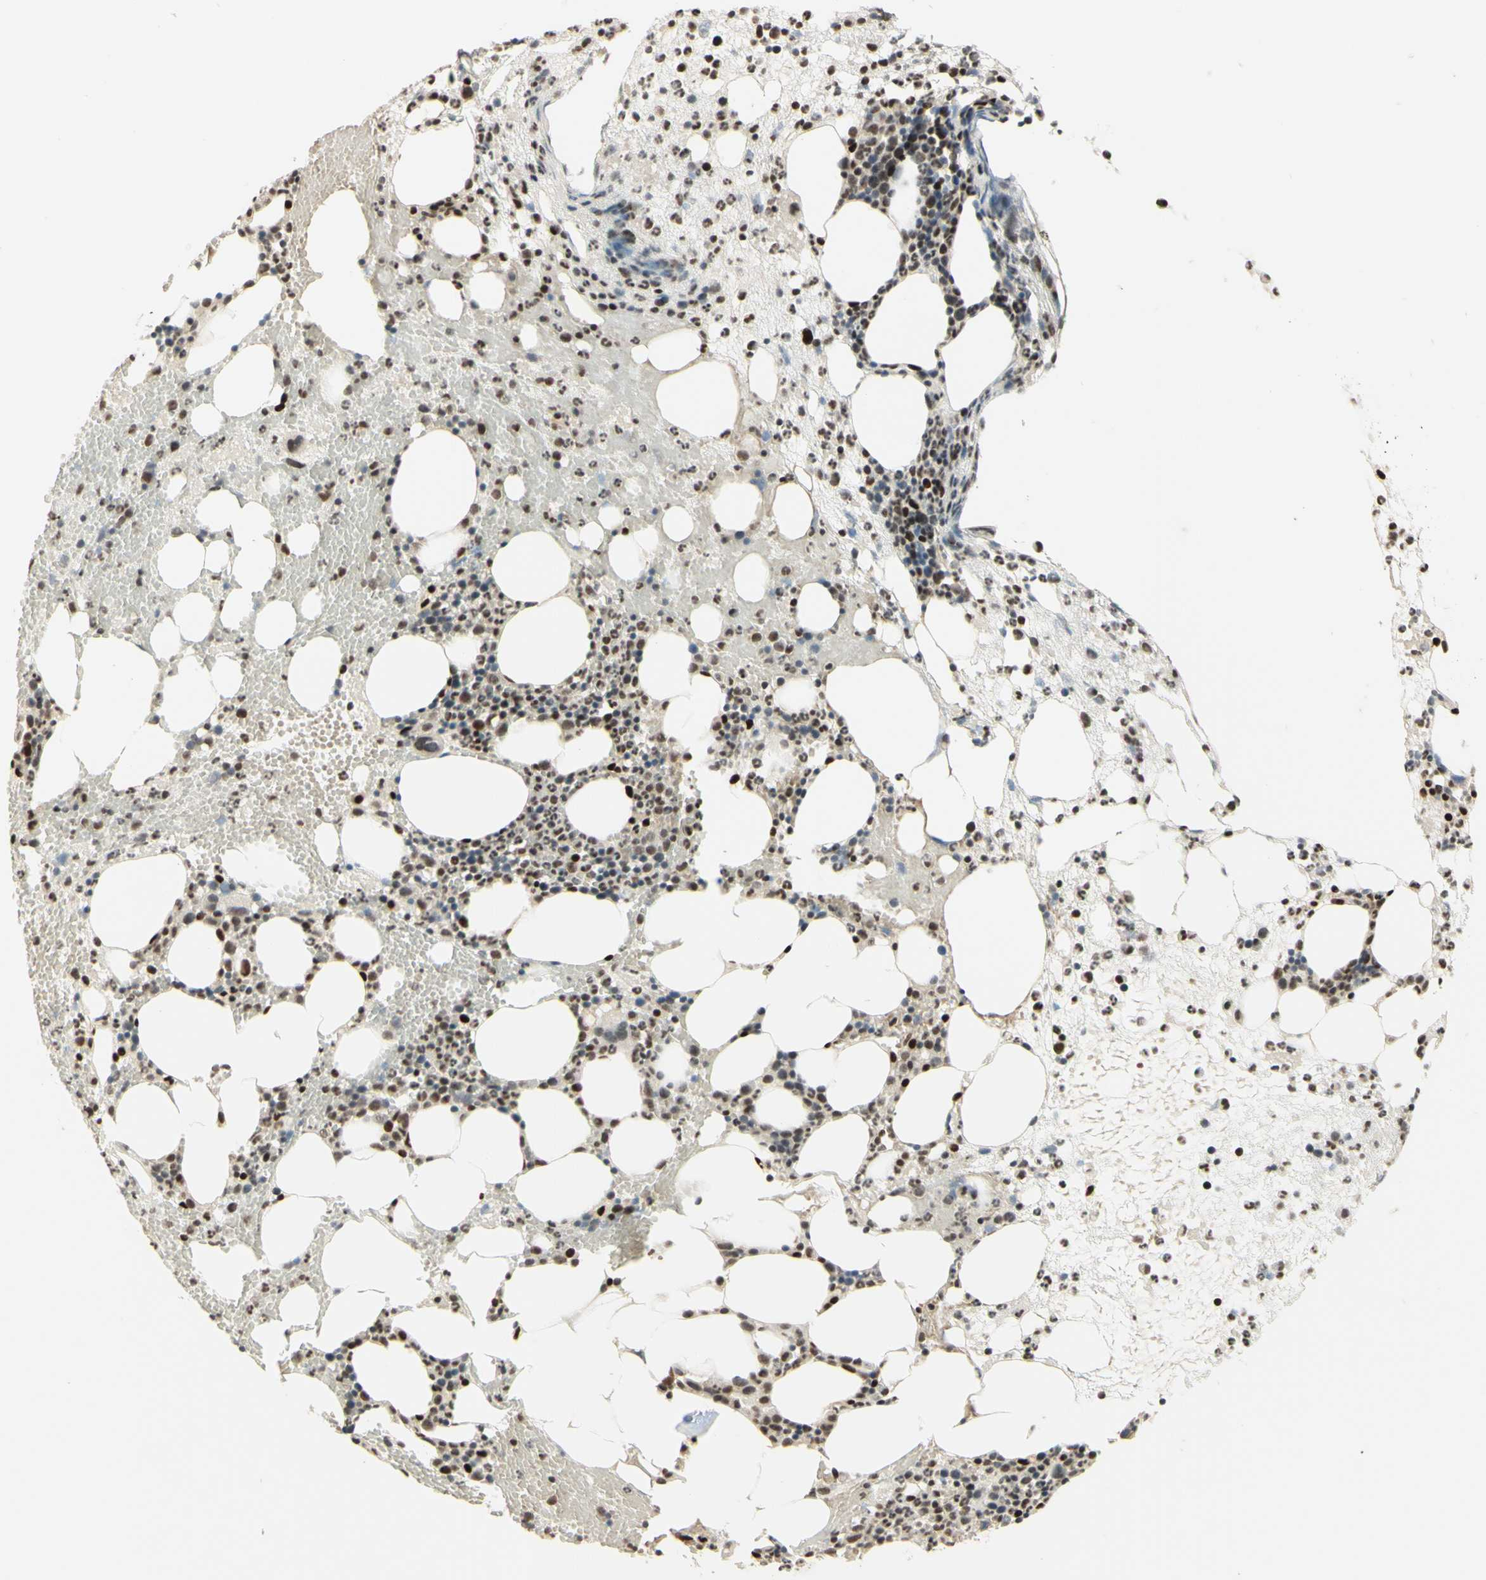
{"staining": {"intensity": "strong", "quantity": ">75%", "location": "nuclear"}, "tissue": "bone marrow", "cell_type": "Hematopoietic cells", "image_type": "normal", "snomed": [{"axis": "morphology", "description": "Normal tissue, NOS"}, {"axis": "morphology", "description": "Inflammation, NOS"}, {"axis": "topography", "description": "Bone marrow"}], "caption": "A high-resolution photomicrograph shows immunohistochemistry staining of benign bone marrow, which displays strong nuclear positivity in approximately >75% of hematopoietic cells. The protein is shown in brown color, while the nuclei are stained blue.", "gene": "NR3C1", "patient": {"sex": "female", "age": 79}}